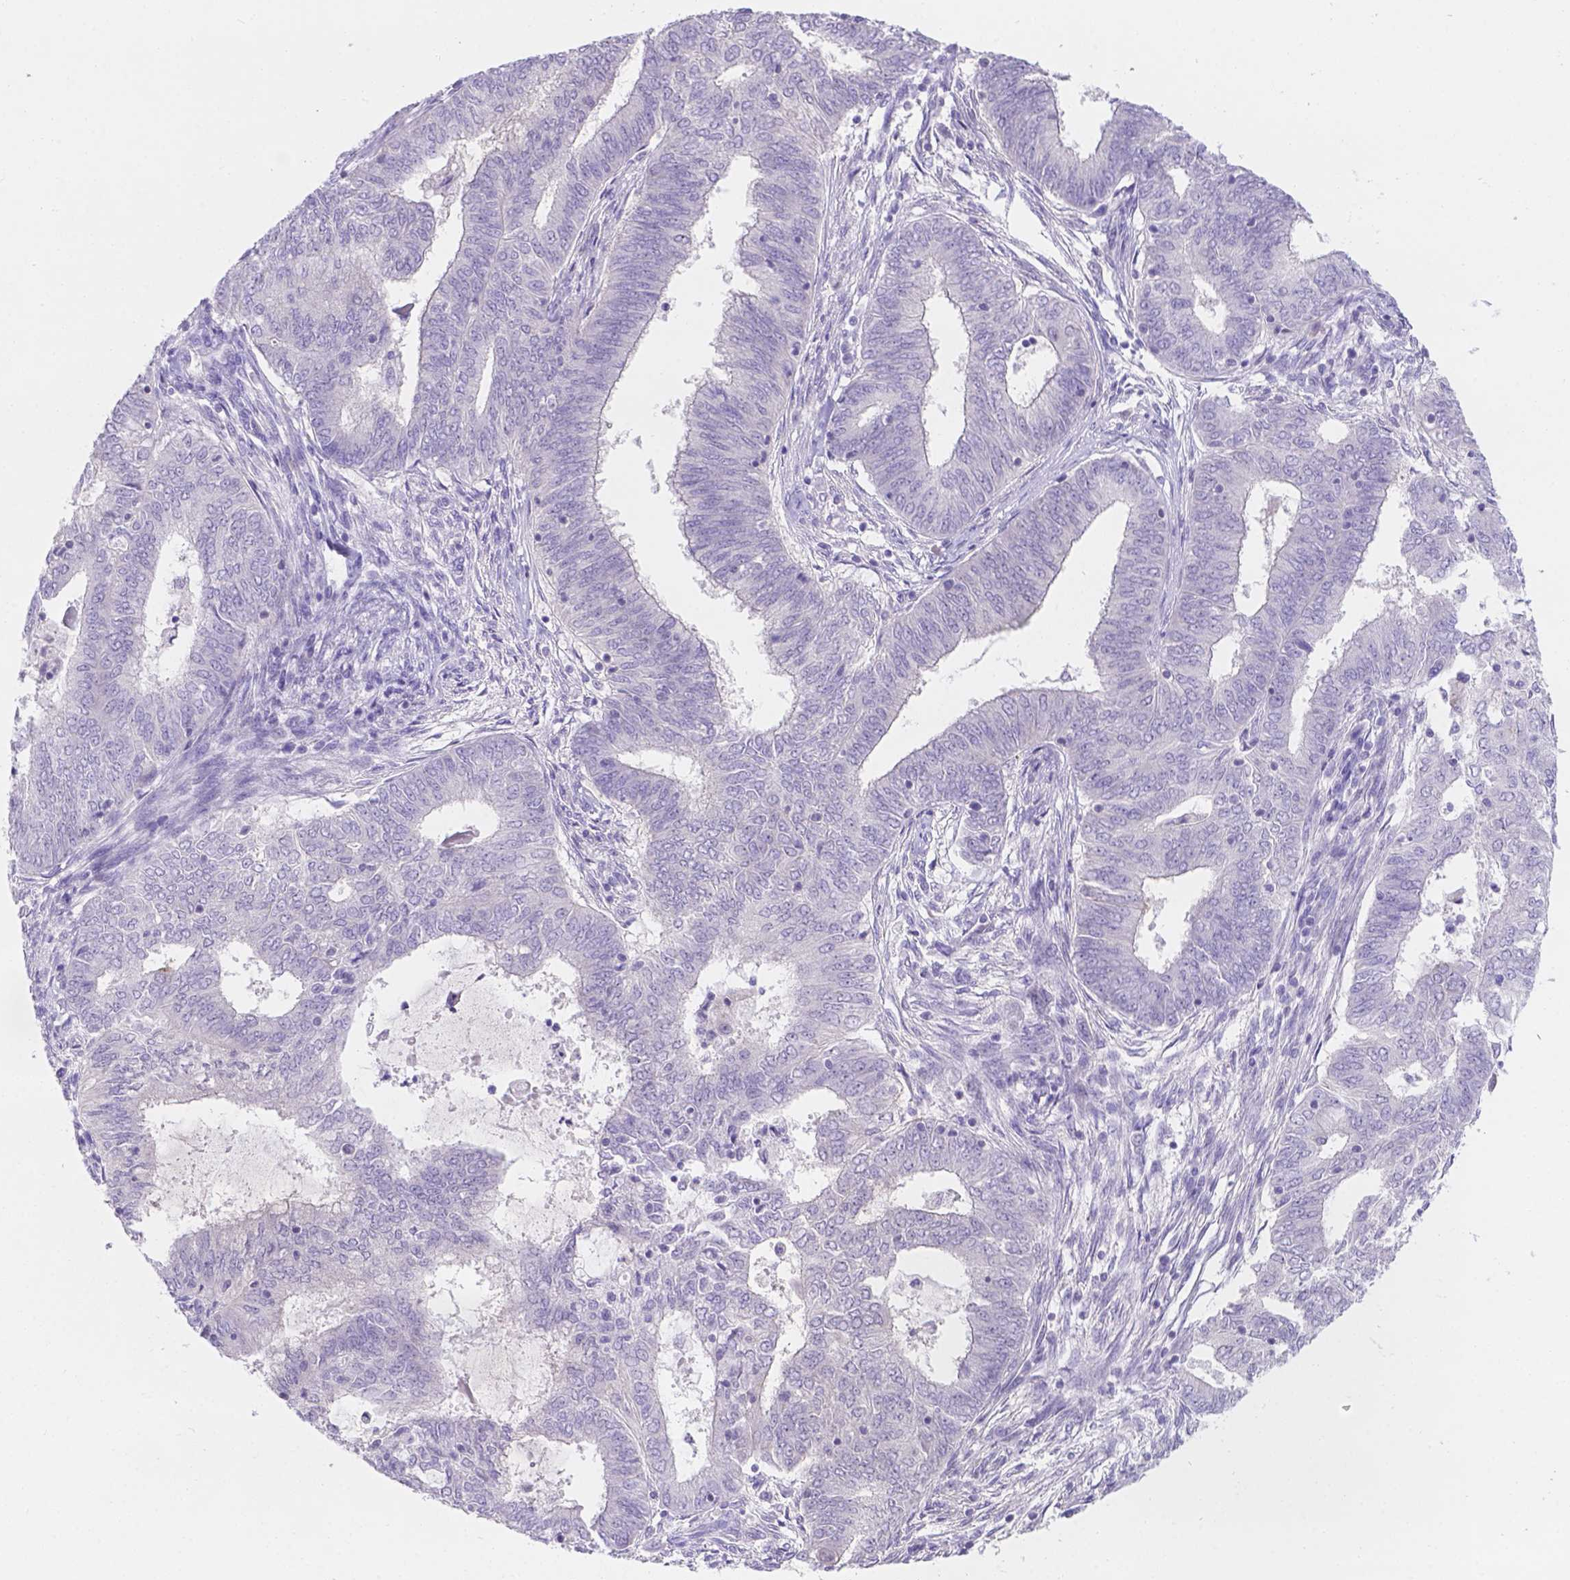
{"staining": {"intensity": "negative", "quantity": "none", "location": "none"}, "tissue": "endometrial cancer", "cell_type": "Tumor cells", "image_type": "cancer", "snomed": [{"axis": "morphology", "description": "Adenocarcinoma, NOS"}, {"axis": "topography", "description": "Endometrium"}], "caption": "An image of human adenocarcinoma (endometrial) is negative for staining in tumor cells. (DAB IHC, high magnification).", "gene": "CD96", "patient": {"sex": "female", "age": 62}}